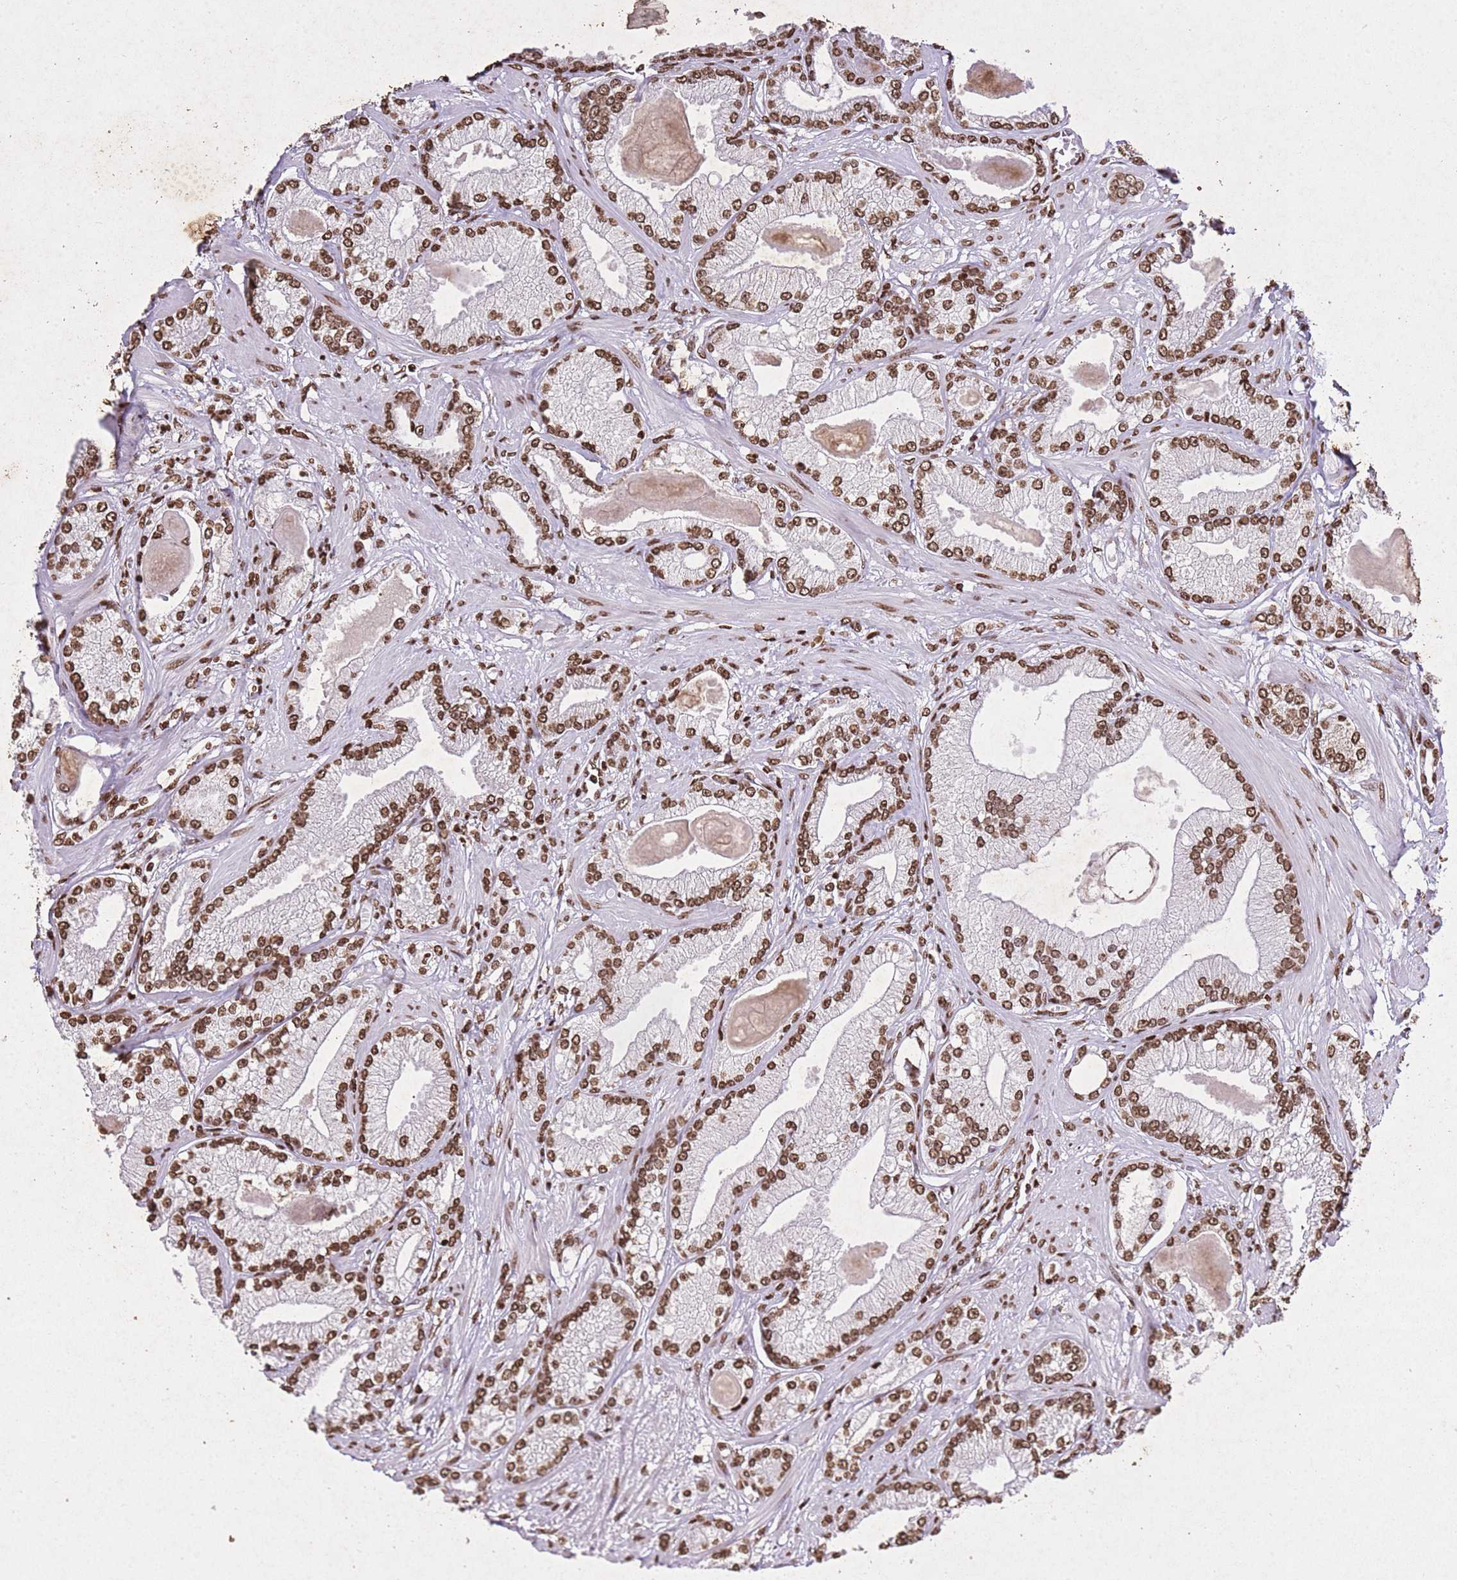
{"staining": {"intensity": "moderate", "quantity": ">75%", "location": "nuclear"}, "tissue": "prostate cancer", "cell_type": "Tumor cells", "image_type": "cancer", "snomed": [{"axis": "morphology", "description": "Adenocarcinoma, Low grade"}, {"axis": "topography", "description": "Prostate"}], "caption": "Adenocarcinoma (low-grade) (prostate) stained with a brown dye reveals moderate nuclear positive positivity in approximately >75% of tumor cells.", "gene": "BMAL1", "patient": {"sex": "male", "age": 64}}